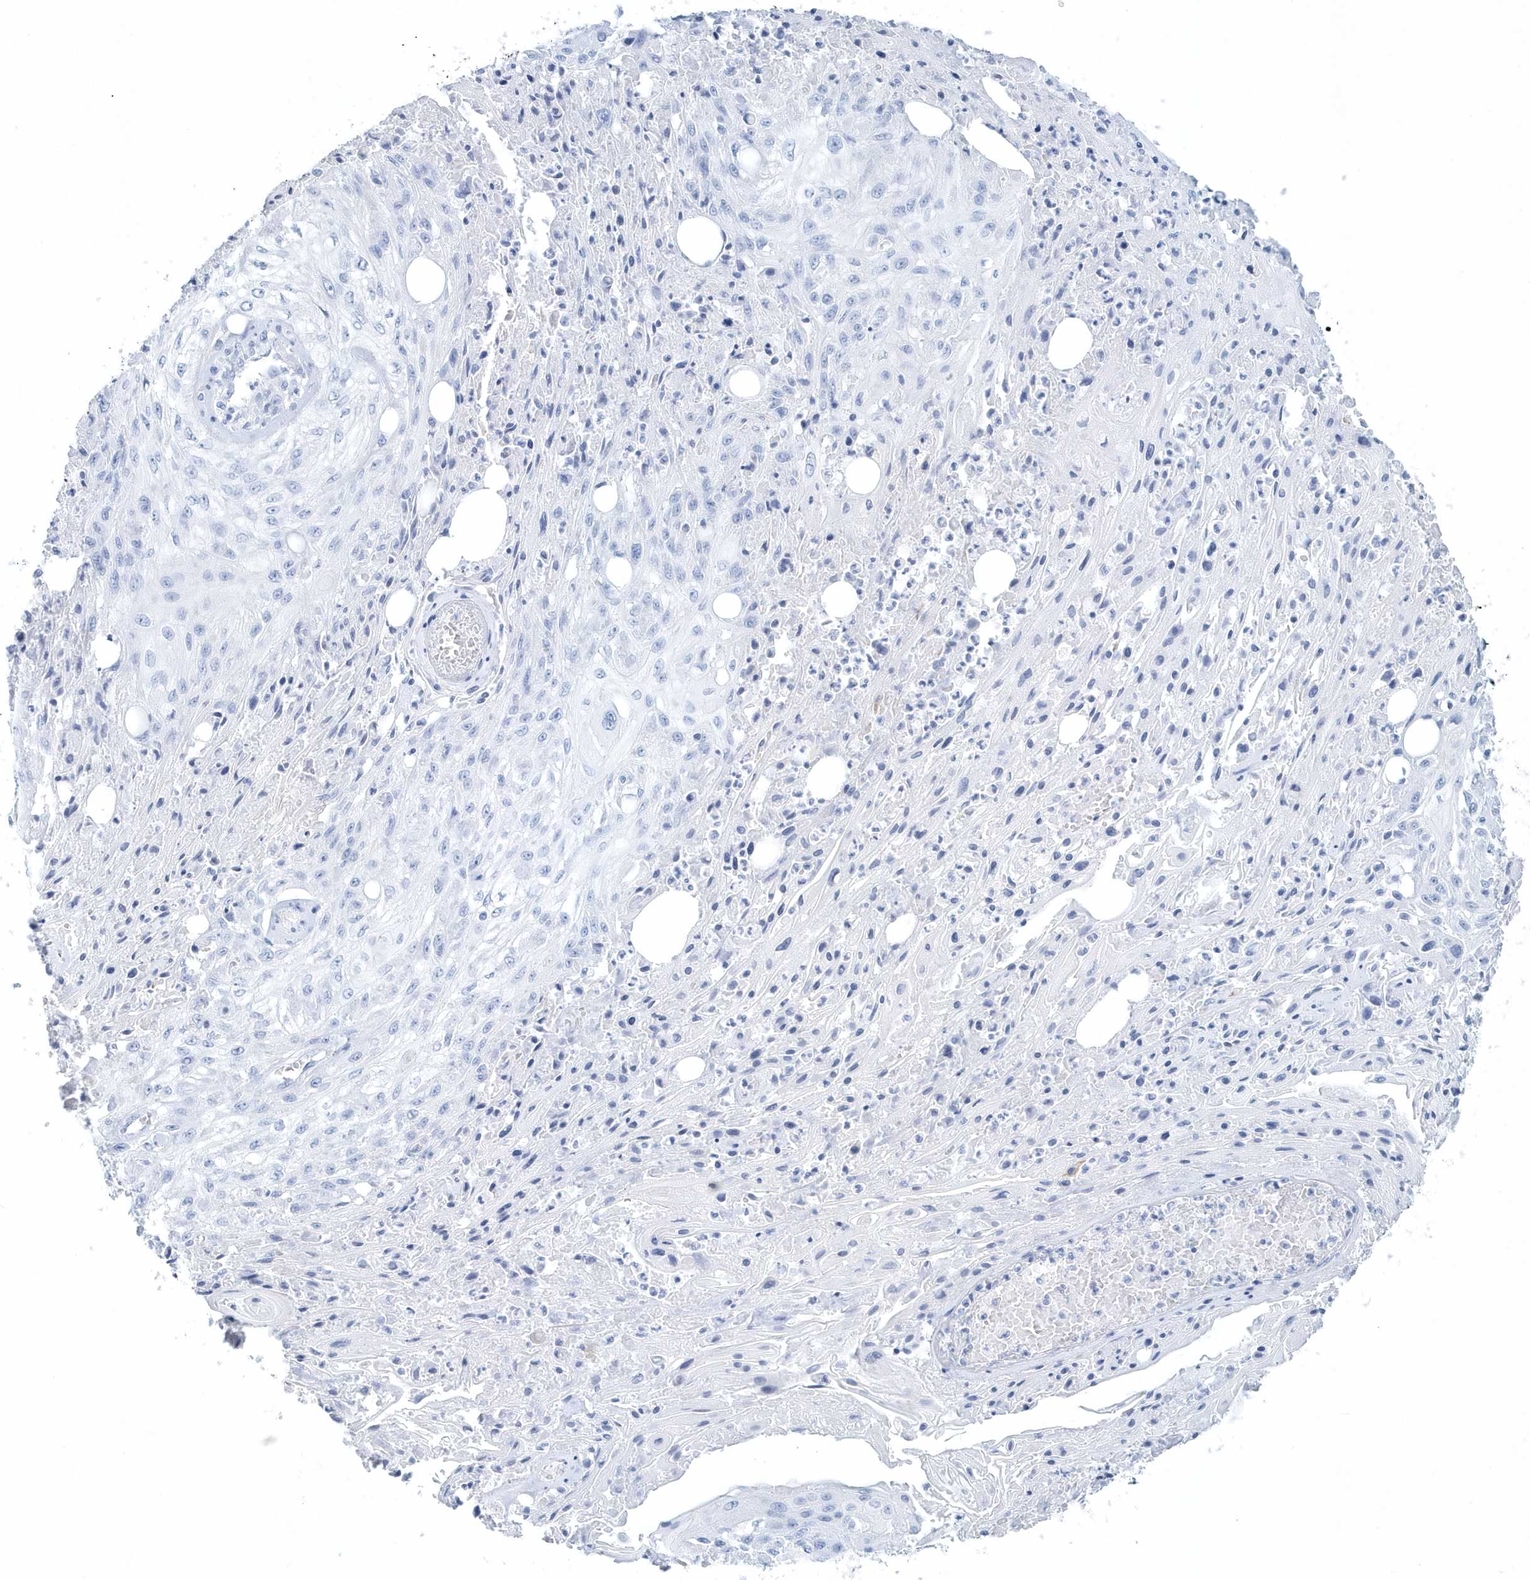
{"staining": {"intensity": "negative", "quantity": "none", "location": "none"}, "tissue": "skin cancer", "cell_type": "Tumor cells", "image_type": "cancer", "snomed": [{"axis": "morphology", "description": "Squamous cell carcinoma, NOS"}, {"axis": "morphology", "description": "Squamous cell carcinoma, metastatic, NOS"}, {"axis": "topography", "description": "Skin"}, {"axis": "topography", "description": "Lymph node"}], "caption": "An image of metastatic squamous cell carcinoma (skin) stained for a protein demonstrates no brown staining in tumor cells.", "gene": "PTPRO", "patient": {"sex": "male", "age": 75}}